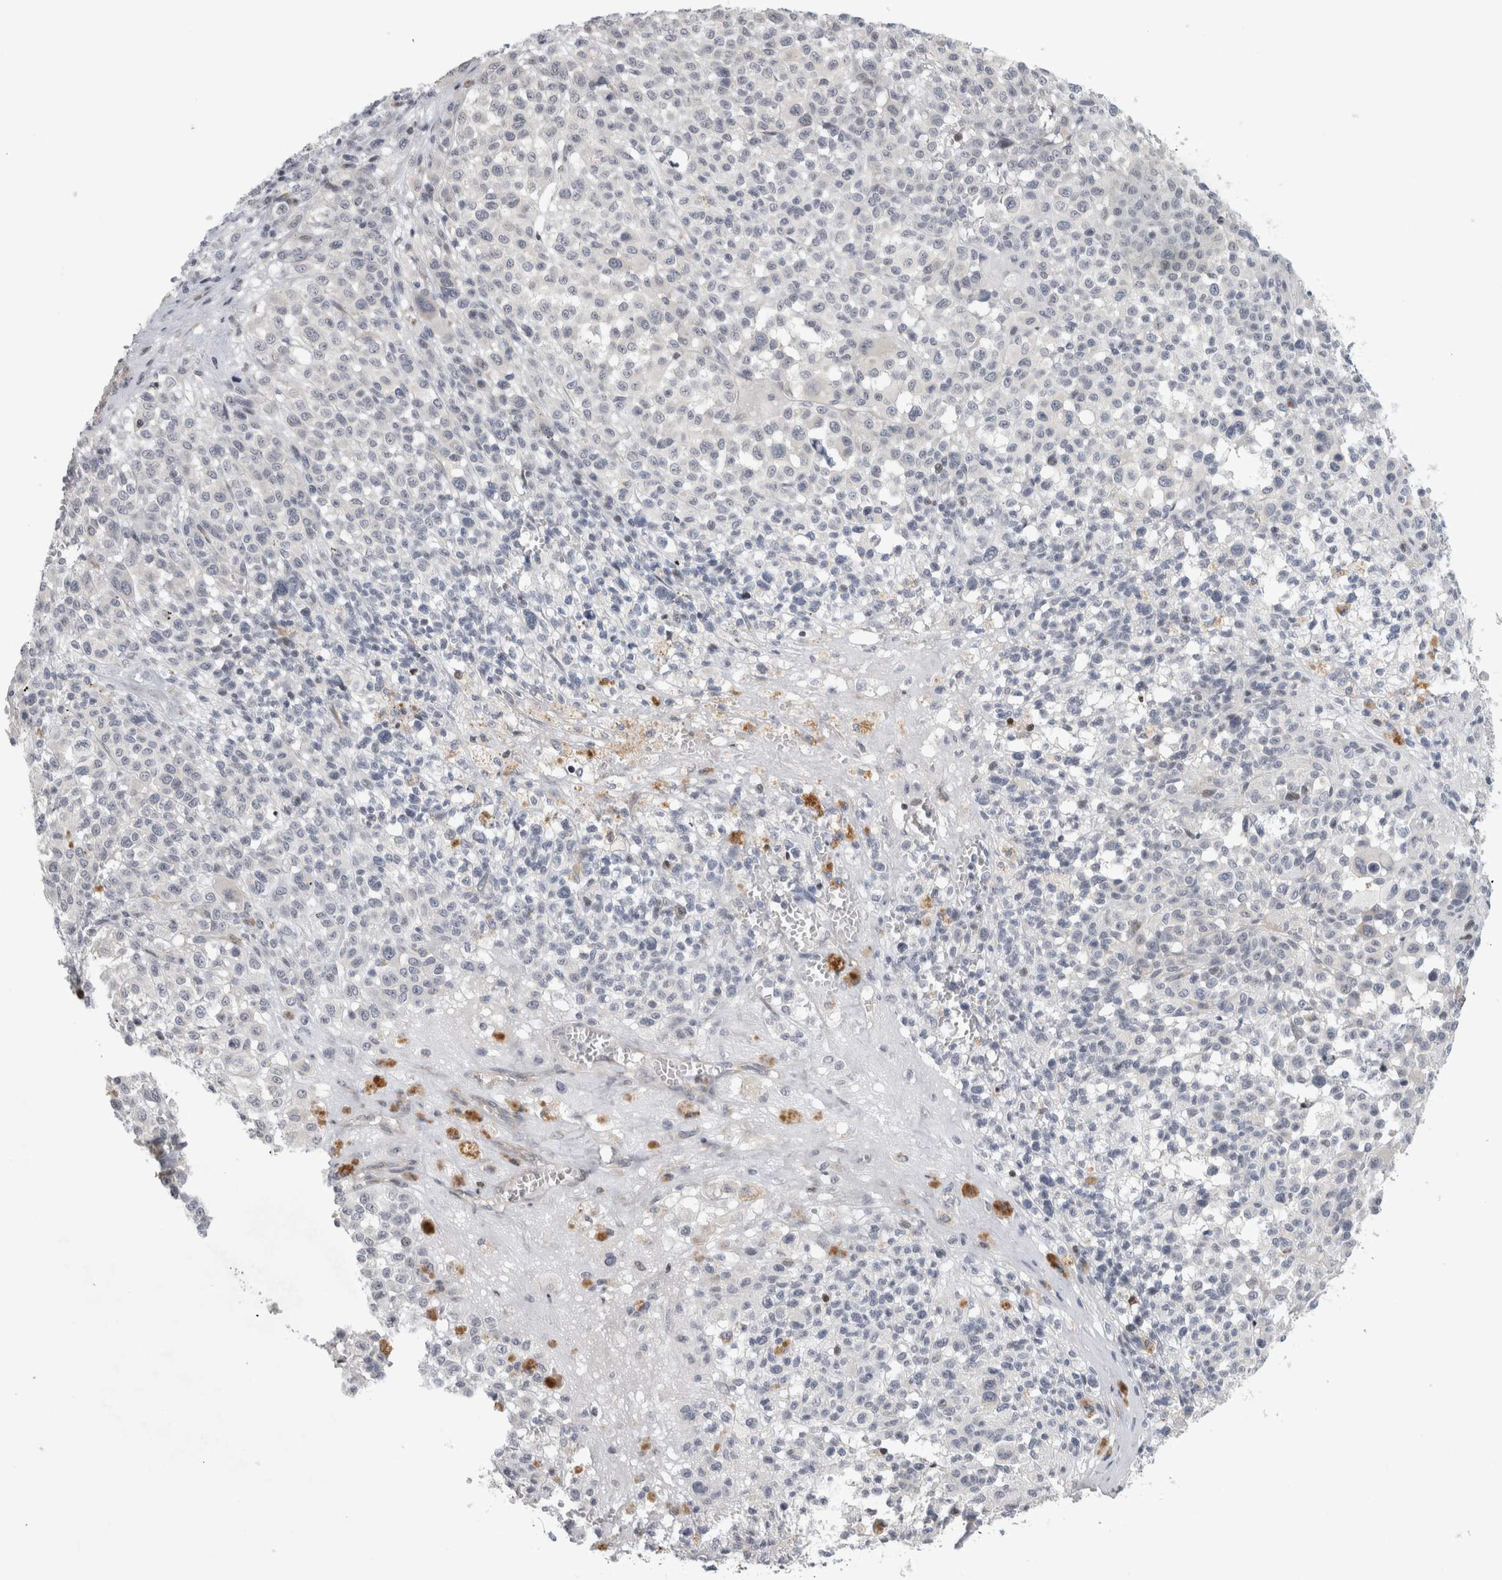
{"staining": {"intensity": "negative", "quantity": "none", "location": "none"}, "tissue": "melanoma", "cell_type": "Tumor cells", "image_type": "cancer", "snomed": [{"axis": "morphology", "description": "Malignant melanoma, Metastatic site"}, {"axis": "topography", "description": "Skin"}], "caption": "This is an IHC histopathology image of malignant melanoma (metastatic site). There is no staining in tumor cells.", "gene": "UTP25", "patient": {"sex": "female", "age": 74}}